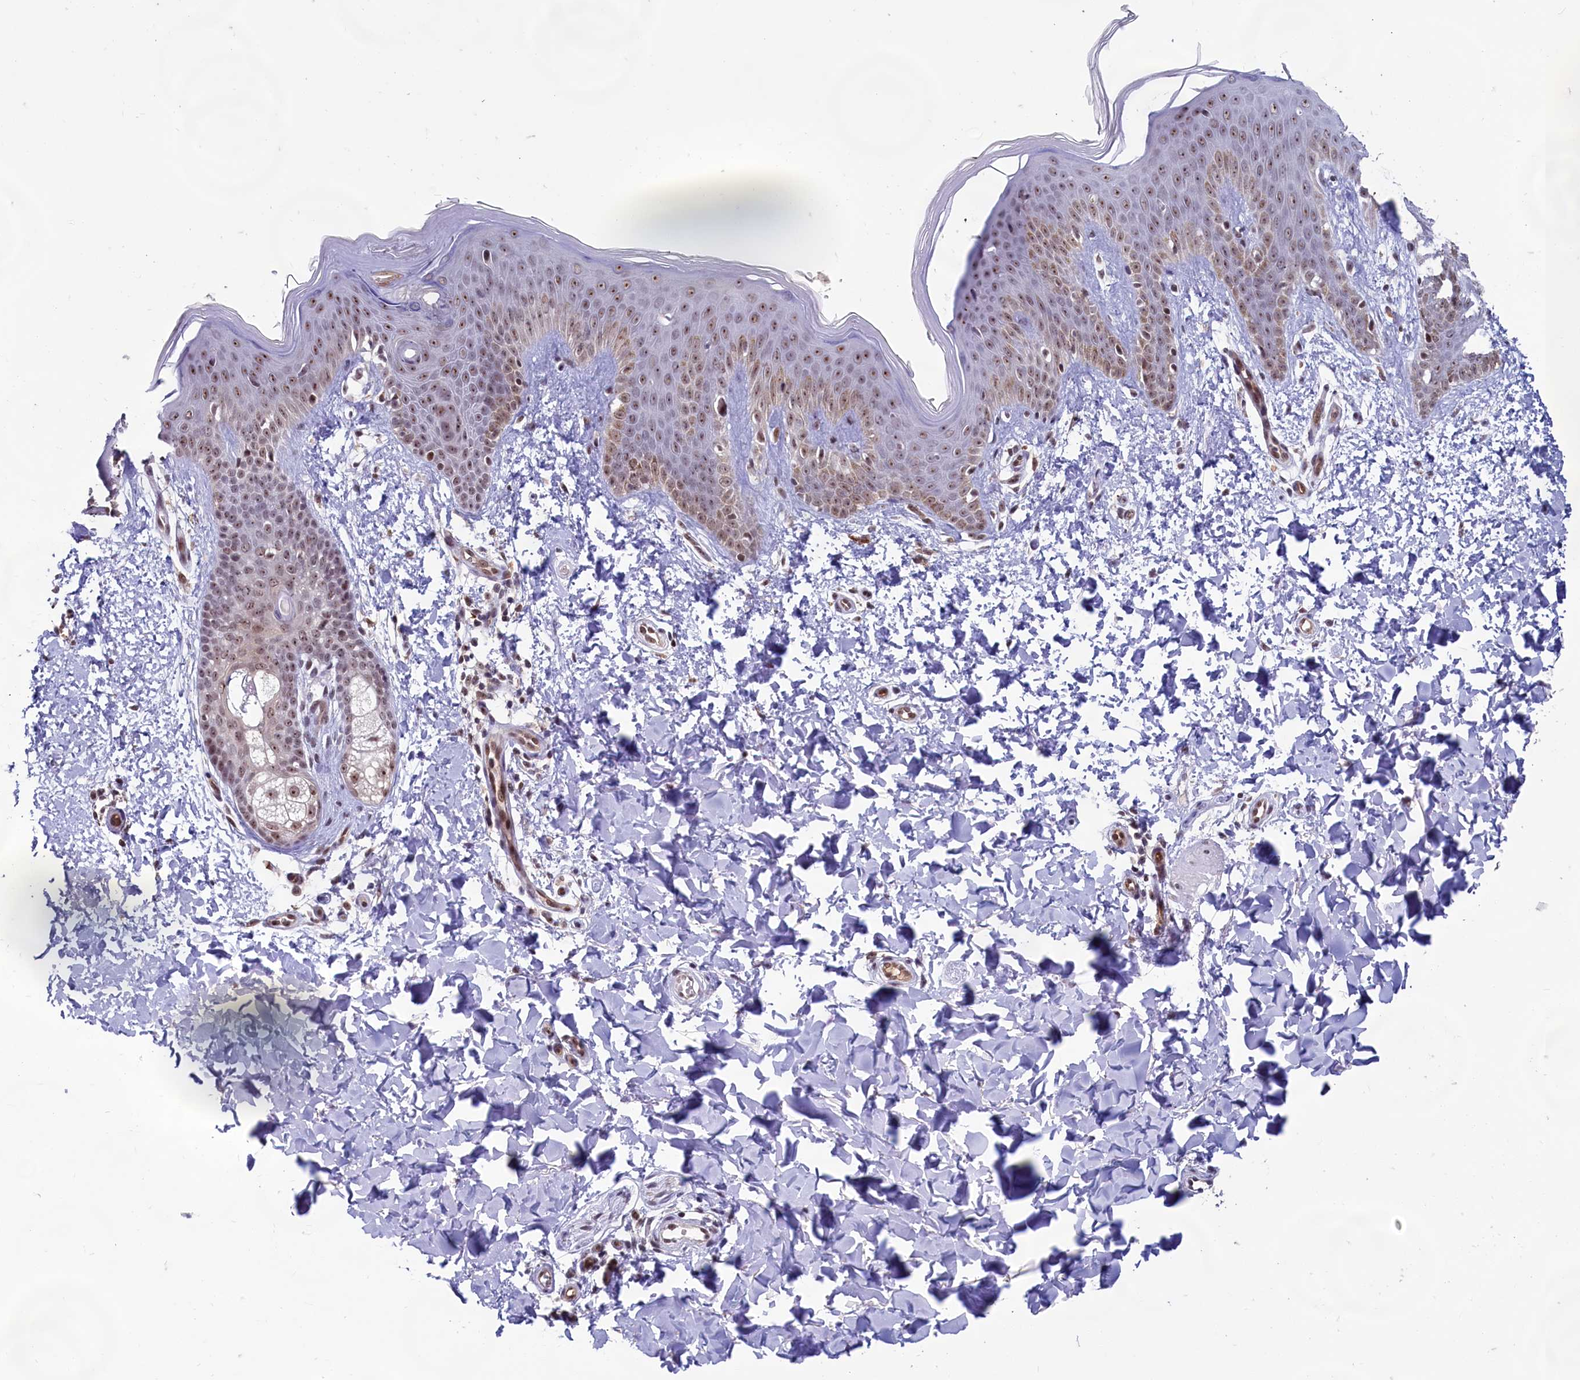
{"staining": {"intensity": "moderate", "quantity": ">75%", "location": "nuclear"}, "tissue": "skin", "cell_type": "Fibroblasts", "image_type": "normal", "snomed": [{"axis": "morphology", "description": "Normal tissue, NOS"}, {"axis": "topography", "description": "Skin"}], "caption": "A high-resolution image shows IHC staining of normal skin, which exhibits moderate nuclear staining in about >75% of fibroblasts.", "gene": "C1D", "patient": {"sex": "male", "age": 36}}